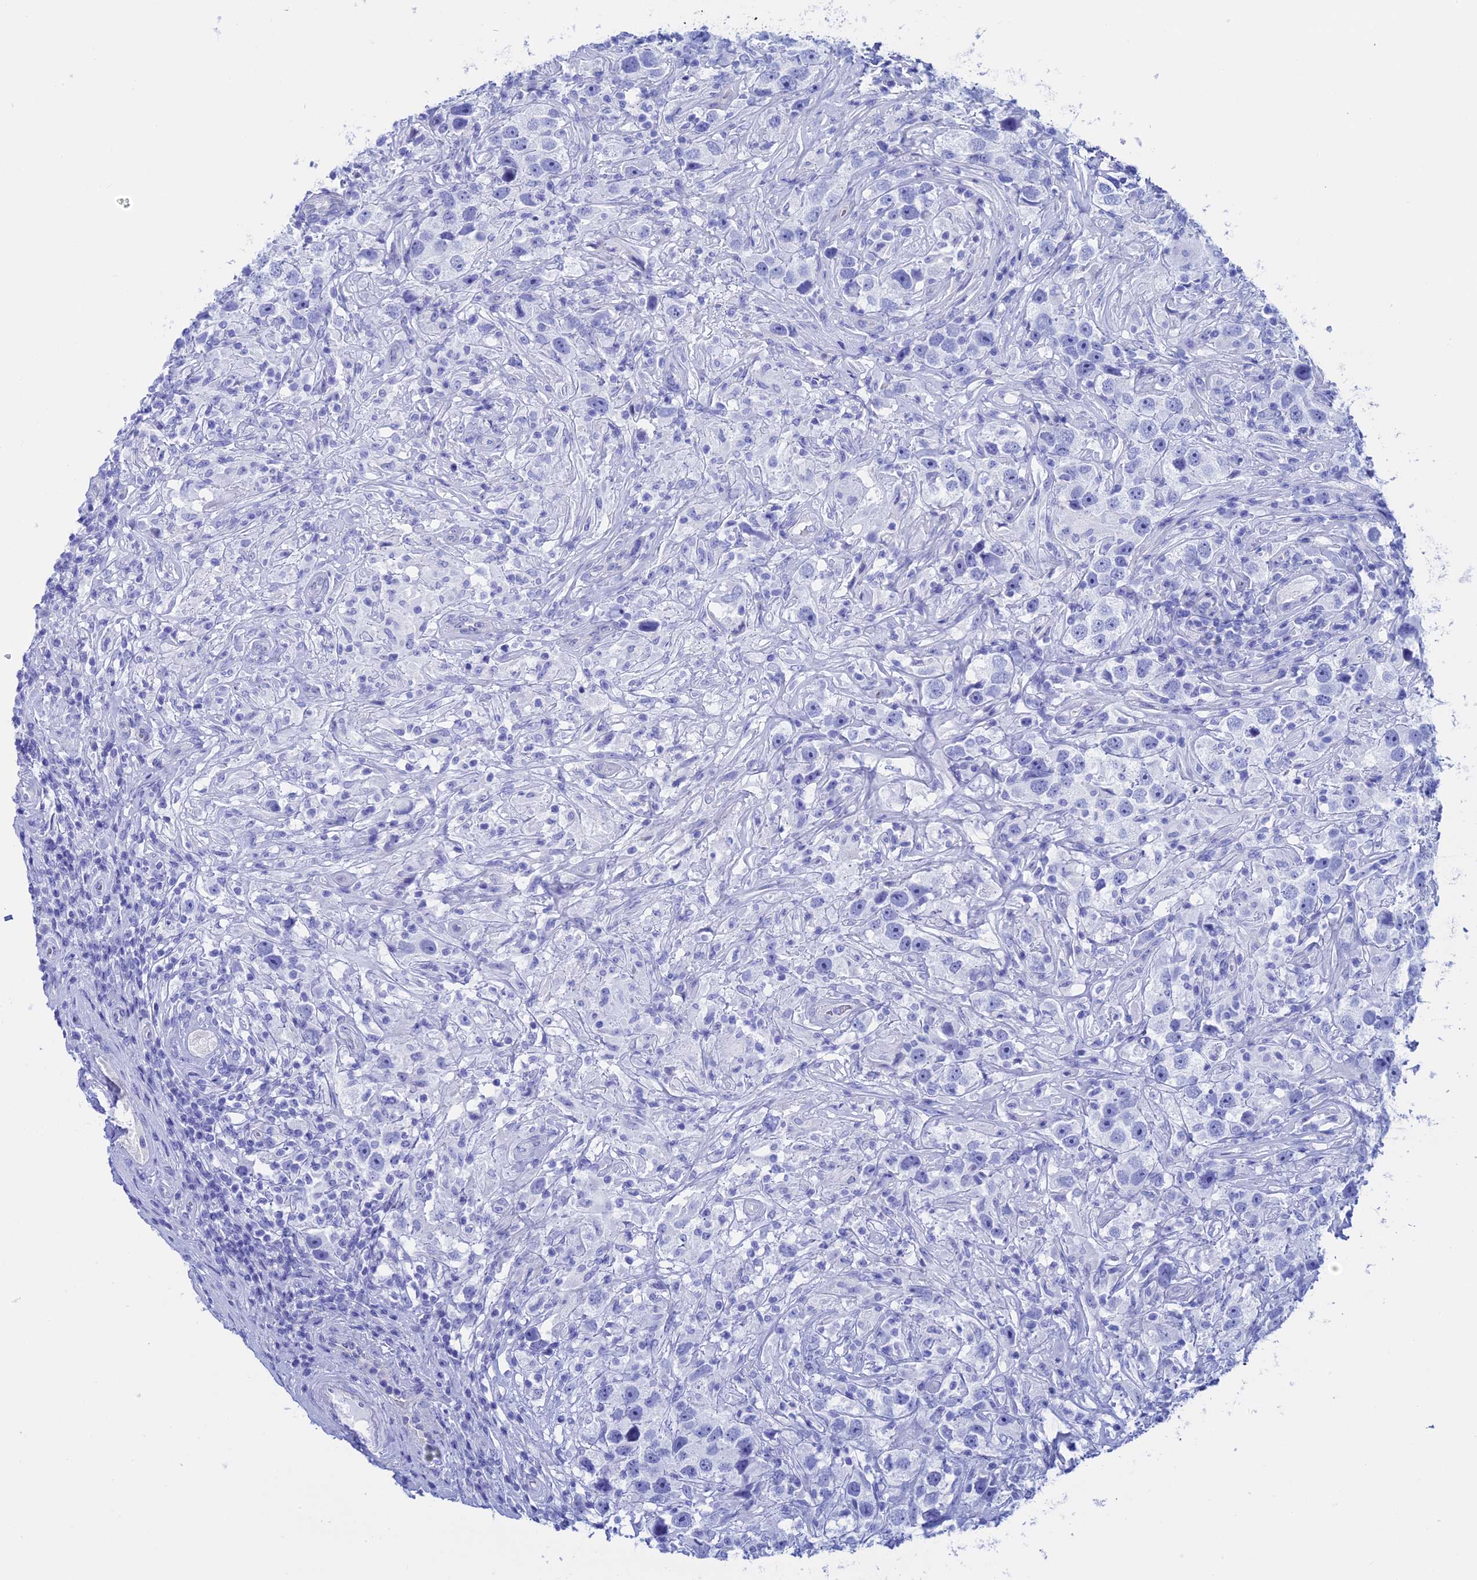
{"staining": {"intensity": "negative", "quantity": "none", "location": "none"}, "tissue": "testis cancer", "cell_type": "Tumor cells", "image_type": "cancer", "snomed": [{"axis": "morphology", "description": "Seminoma, NOS"}, {"axis": "topography", "description": "Testis"}], "caption": "The immunohistochemistry image has no significant expression in tumor cells of testis cancer (seminoma) tissue.", "gene": "TEX101", "patient": {"sex": "male", "age": 49}}